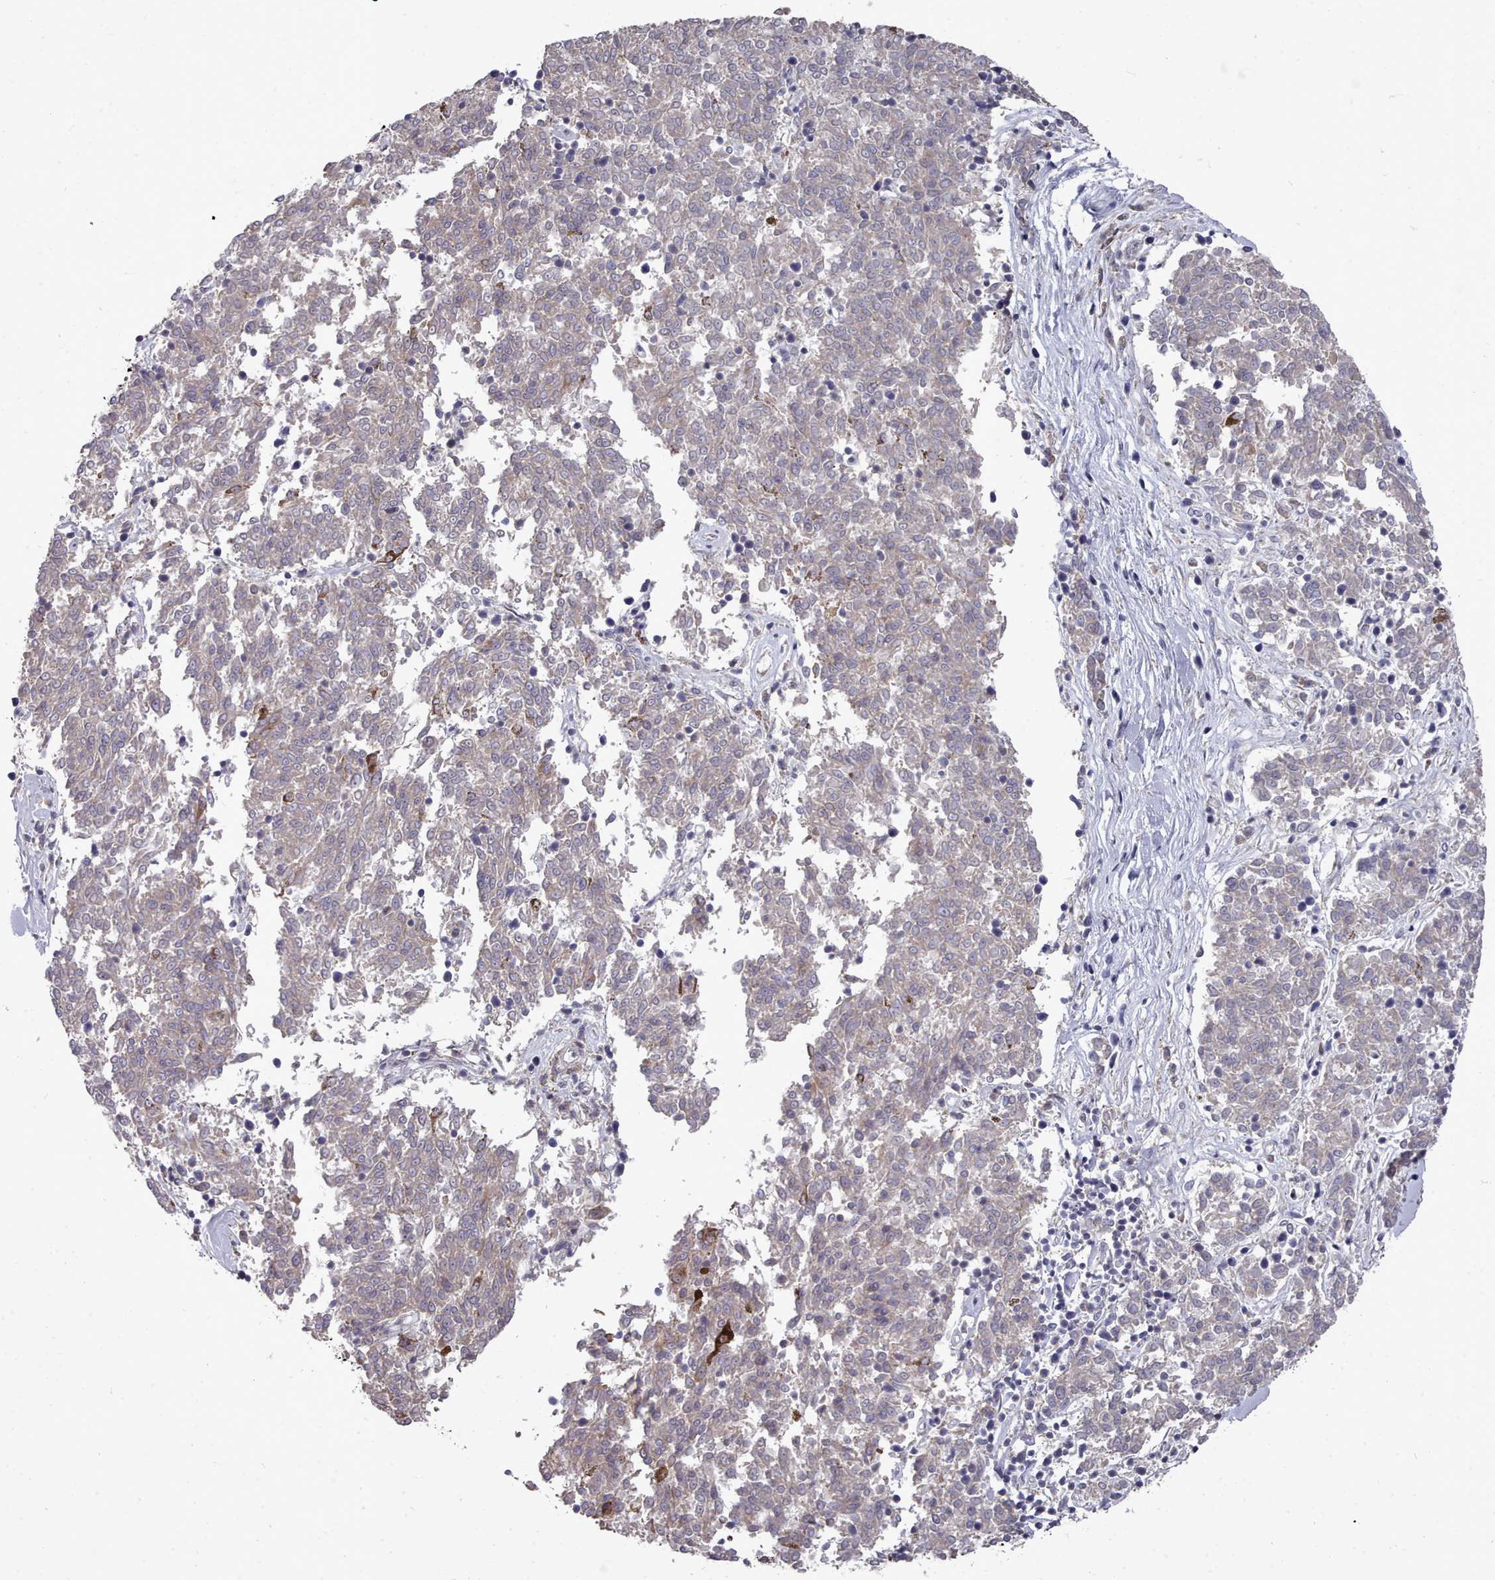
{"staining": {"intensity": "negative", "quantity": "none", "location": "none"}, "tissue": "melanoma", "cell_type": "Tumor cells", "image_type": "cancer", "snomed": [{"axis": "morphology", "description": "Malignant melanoma, NOS"}, {"axis": "topography", "description": "Skin"}], "caption": "The image exhibits no staining of tumor cells in malignant melanoma.", "gene": "ACKR3", "patient": {"sex": "female", "age": 72}}